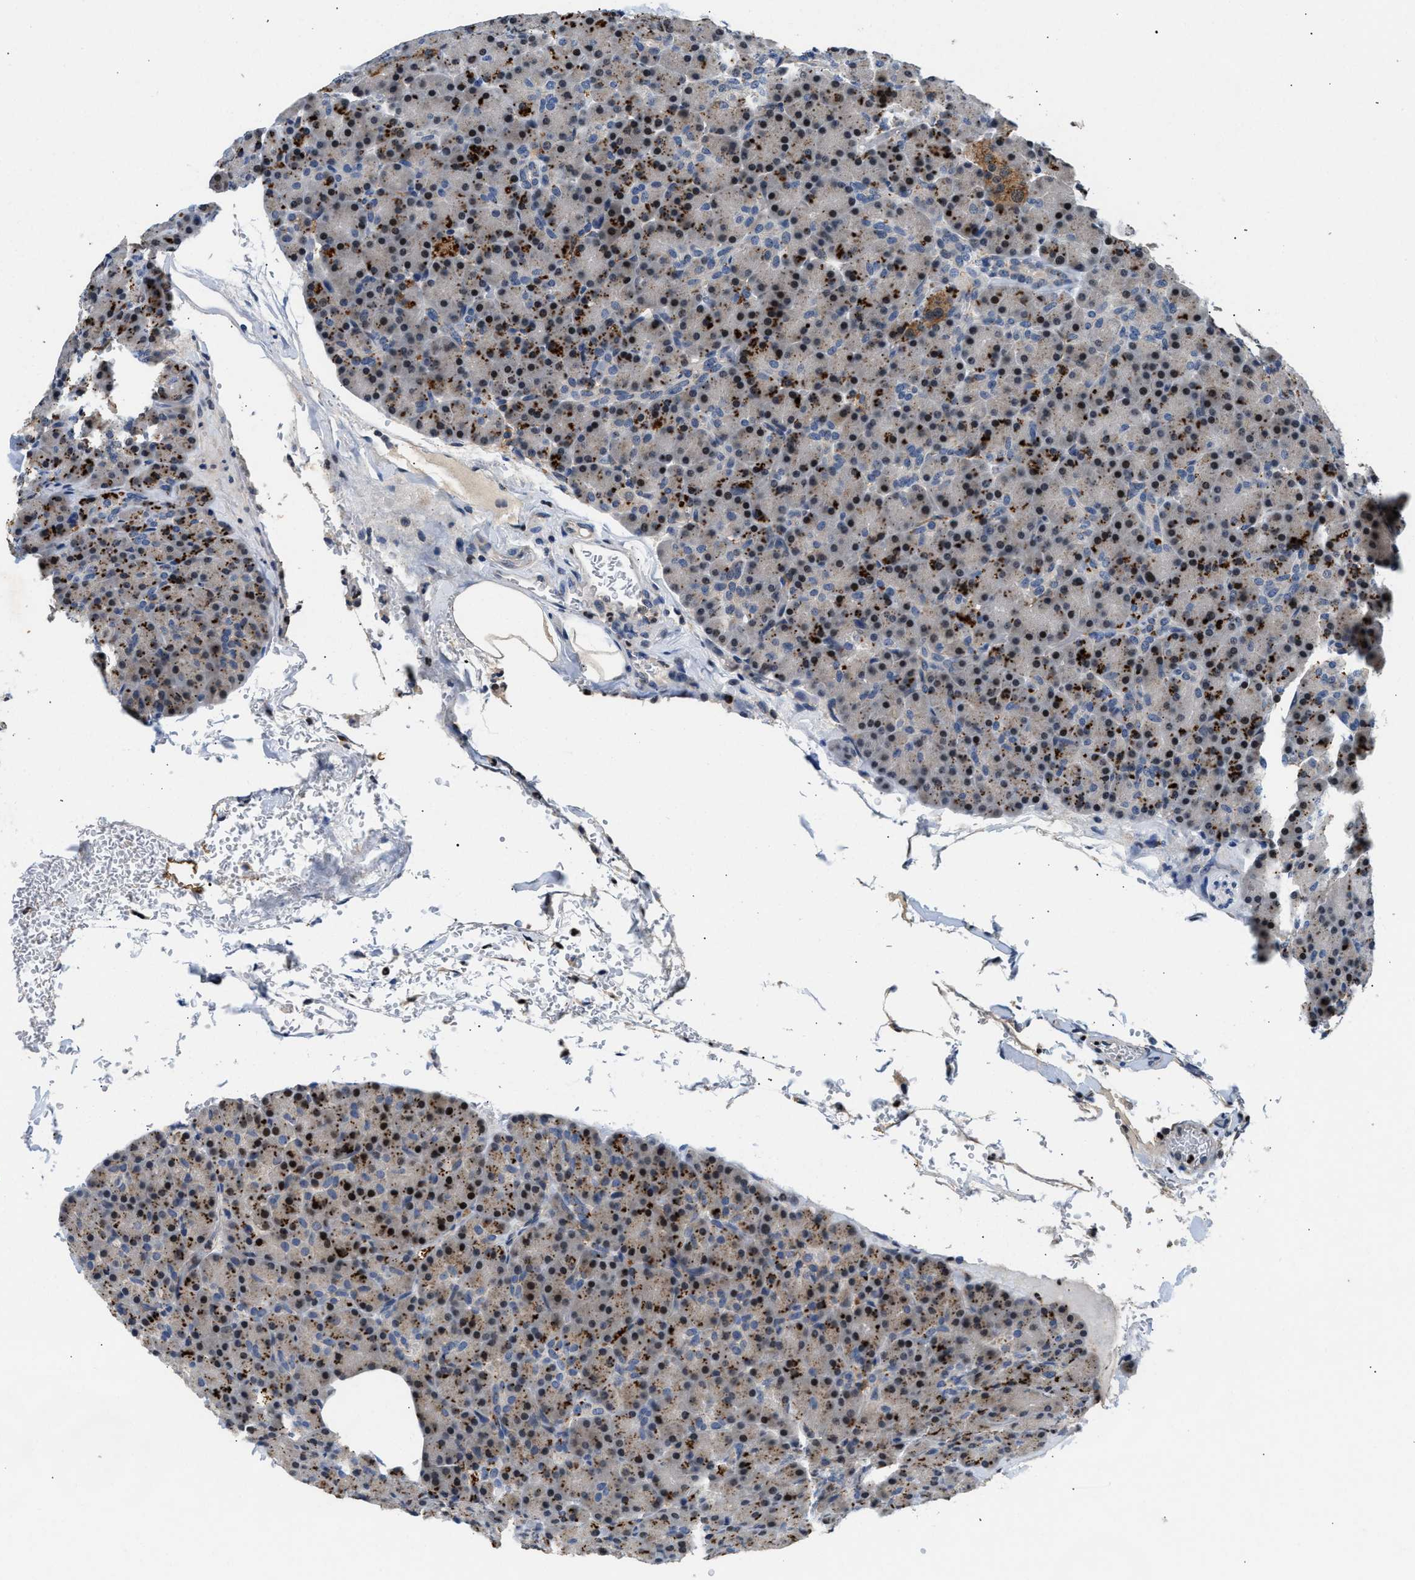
{"staining": {"intensity": "weak", "quantity": "<25%", "location": "cytoplasmic/membranous,nuclear"}, "tissue": "pancreas", "cell_type": "Exocrine glandular cells", "image_type": "normal", "snomed": [{"axis": "morphology", "description": "Normal tissue, NOS"}, {"axis": "topography", "description": "Pancreas"}], "caption": "Exocrine glandular cells show no significant protein expression in benign pancreas. (DAB (3,3'-diaminobenzidine) immunohistochemistry with hematoxylin counter stain).", "gene": "PPM1L", "patient": {"sex": "female", "age": 43}}